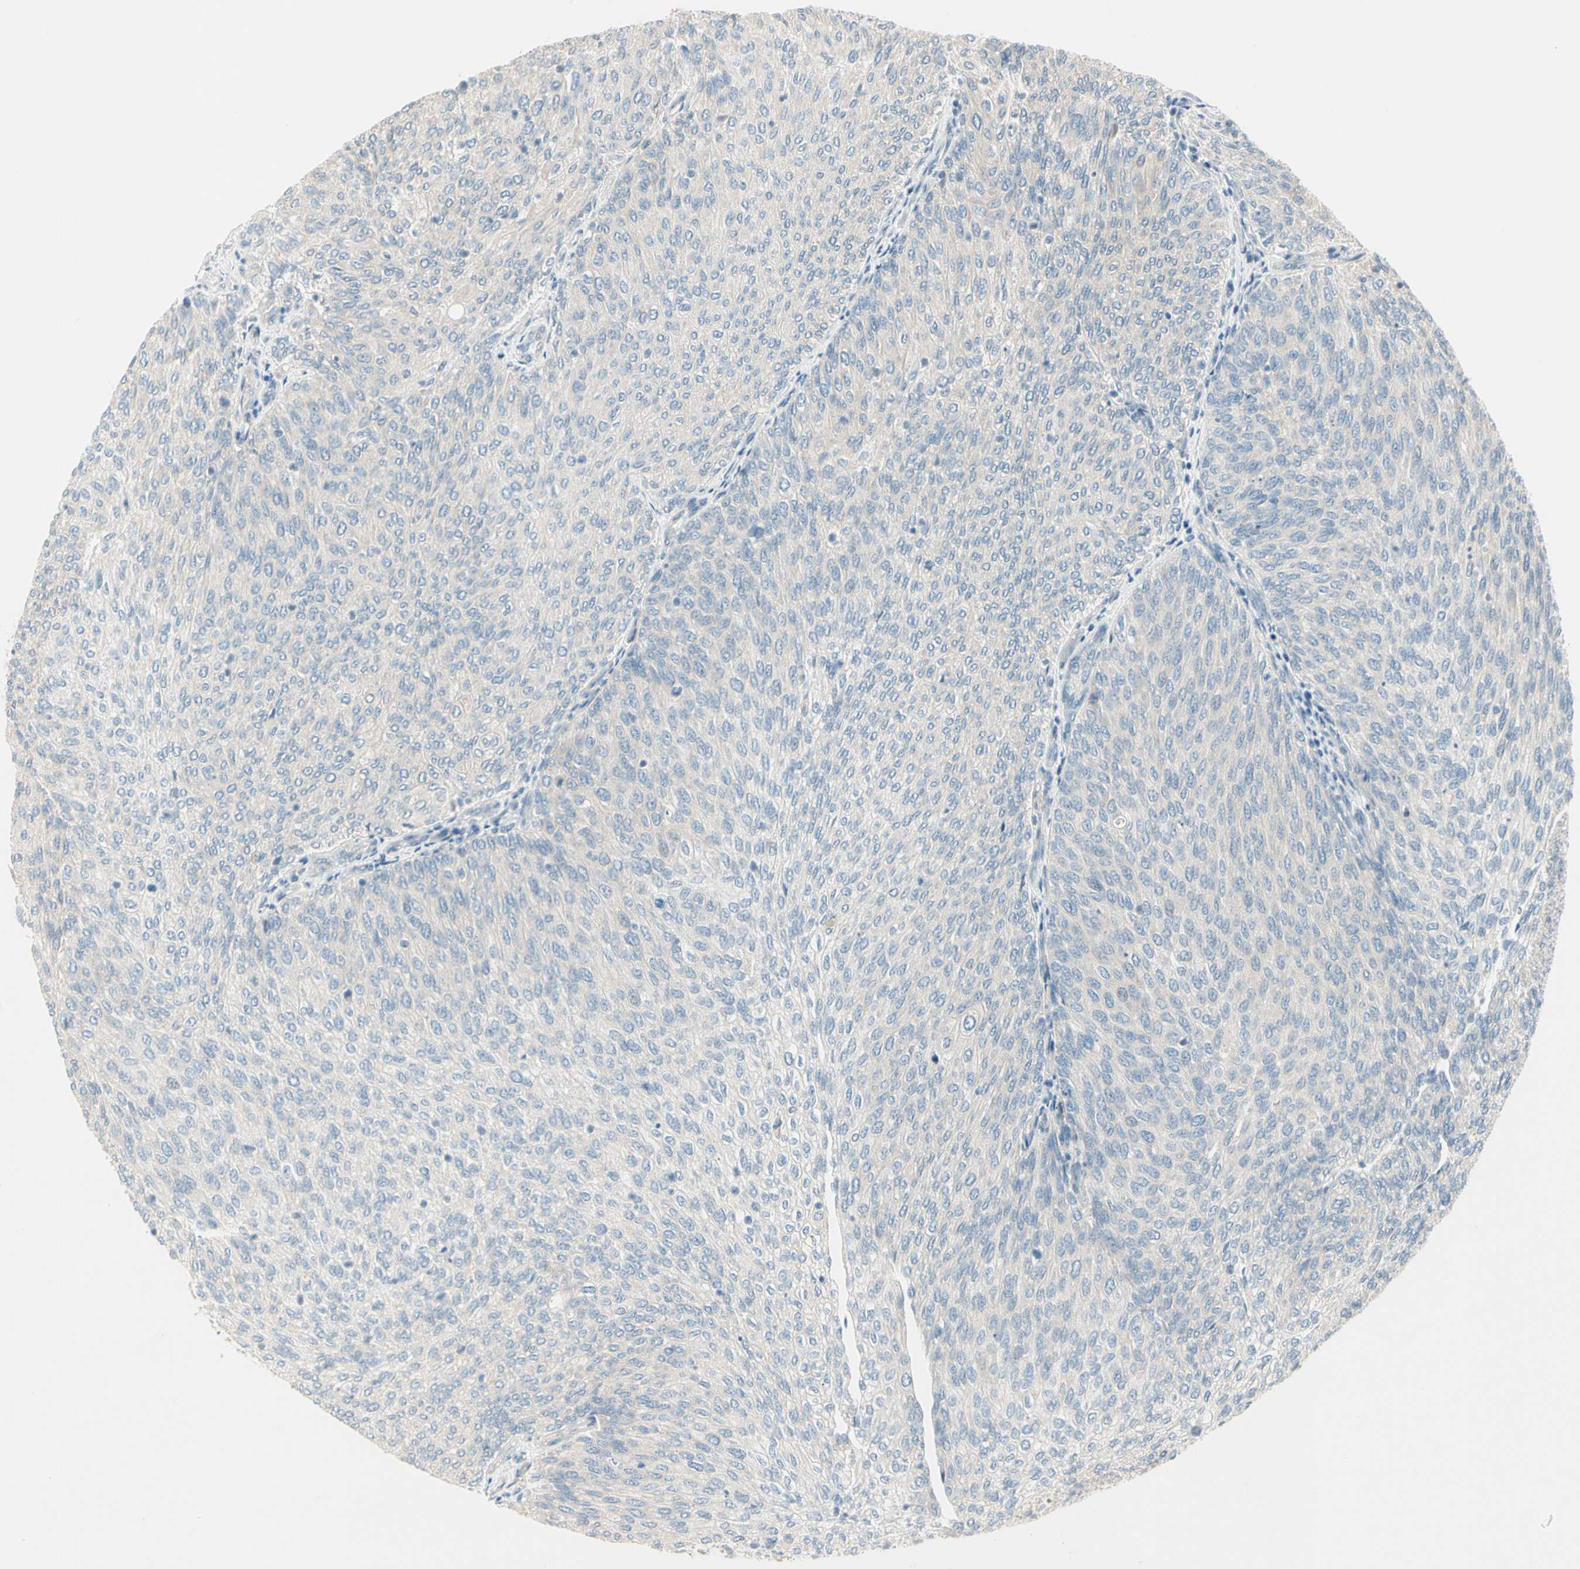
{"staining": {"intensity": "negative", "quantity": "none", "location": "none"}, "tissue": "urothelial cancer", "cell_type": "Tumor cells", "image_type": "cancer", "snomed": [{"axis": "morphology", "description": "Urothelial carcinoma, Low grade"}, {"axis": "topography", "description": "Urinary bladder"}], "caption": "The image reveals no staining of tumor cells in urothelial cancer. (Immunohistochemistry (ihc), brightfield microscopy, high magnification).", "gene": "ADGRA3", "patient": {"sex": "female", "age": 79}}